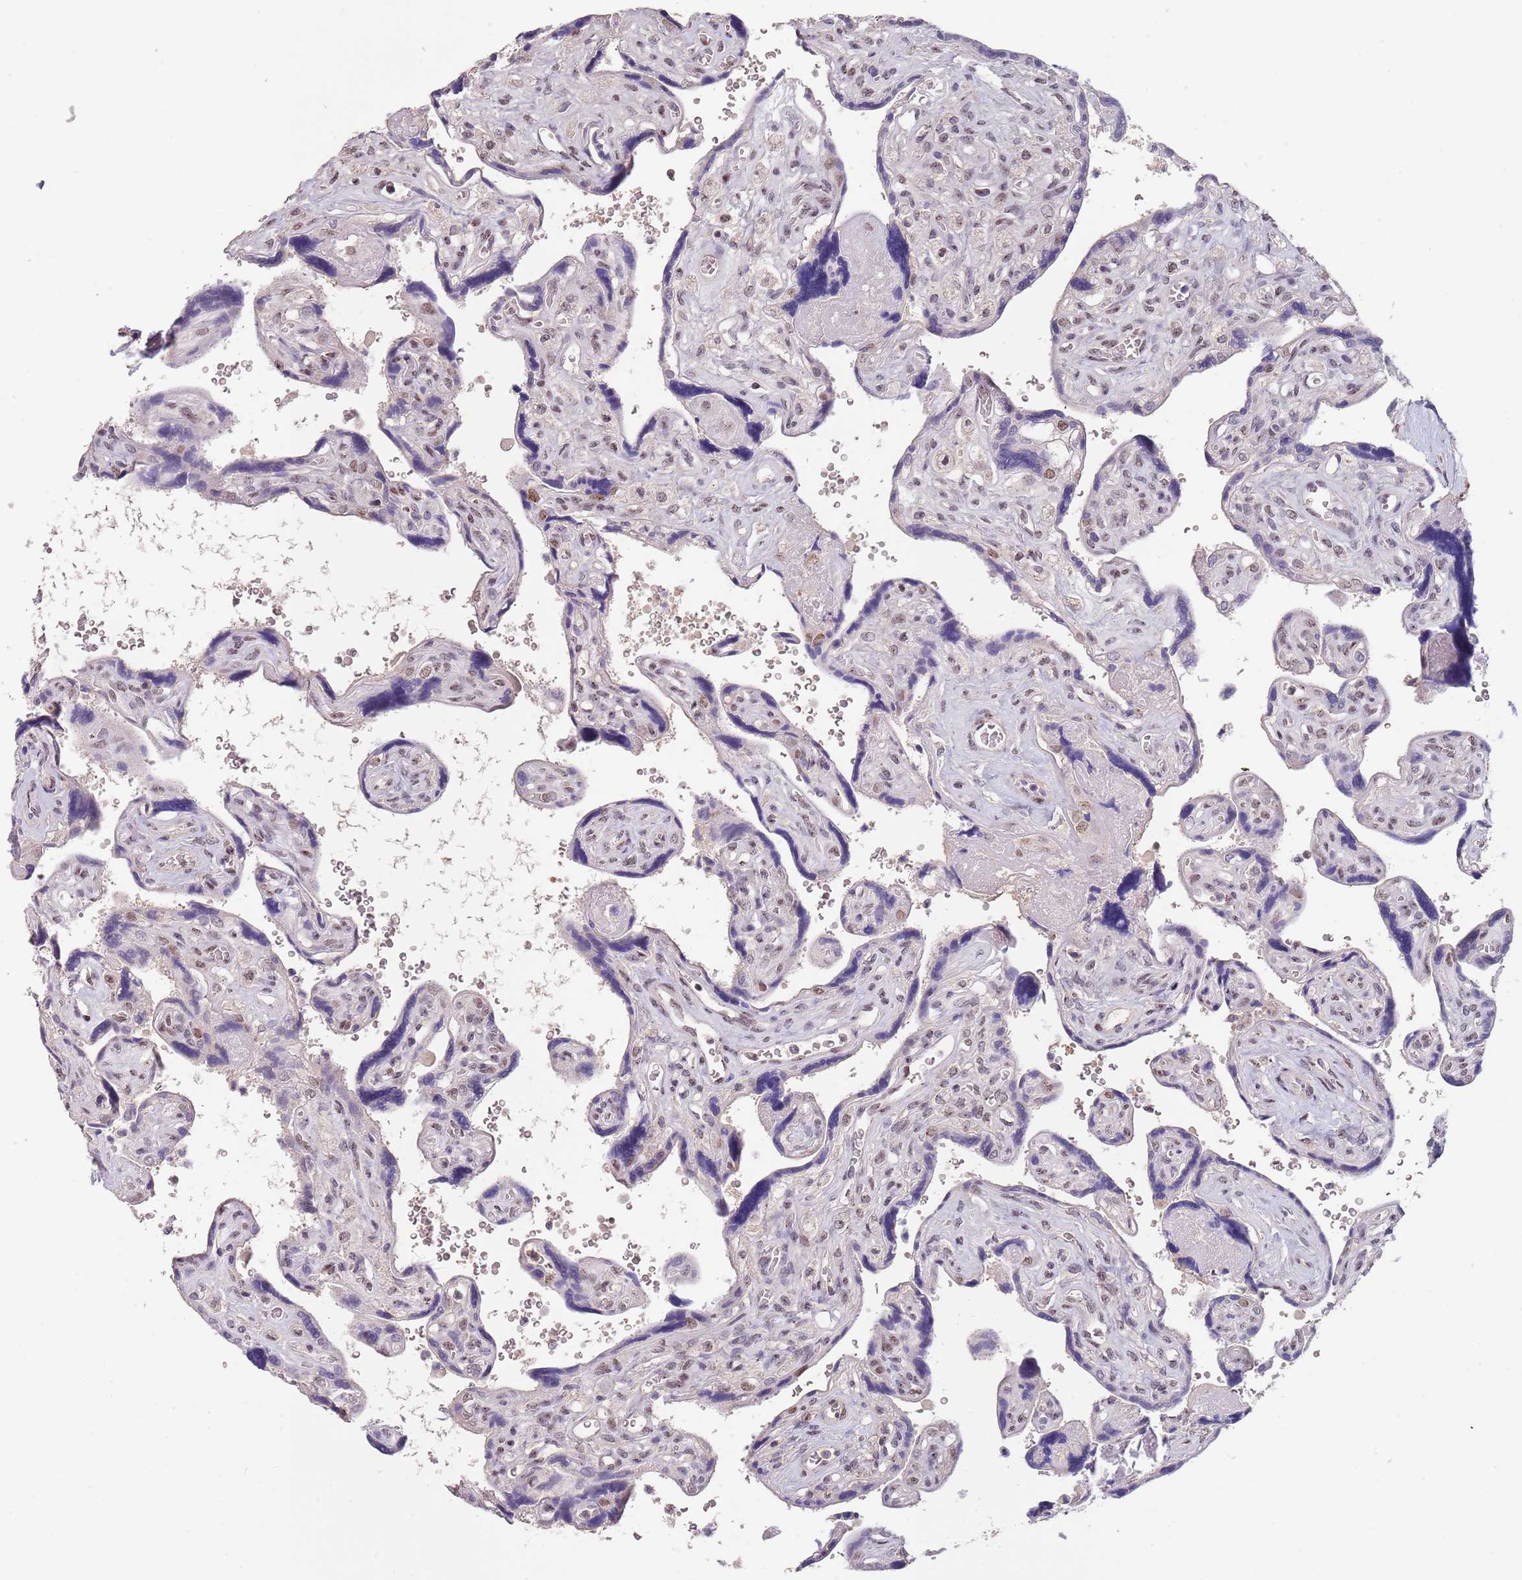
{"staining": {"intensity": "moderate", "quantity": "25%-75%", "location": "nuclear"}, "tissue": "placenta", "cell_type": "Trophoblastic cells", "image_type": "normal", "snomed": [{"axis": "morphology", "description": "Normal tissue, NOS"}, {"axis": "topography", "description": "Placenta"}], "caption": "IHC micrograph of benign placenta: placenta stained using IHC shows medium levels of moderate protein expression localized specifically in the nuclear of trophoblastic cells, appearing as a nuclear brown color.", "gene": "CIZ1", "patient": {"sex": "female", "age": 39}}